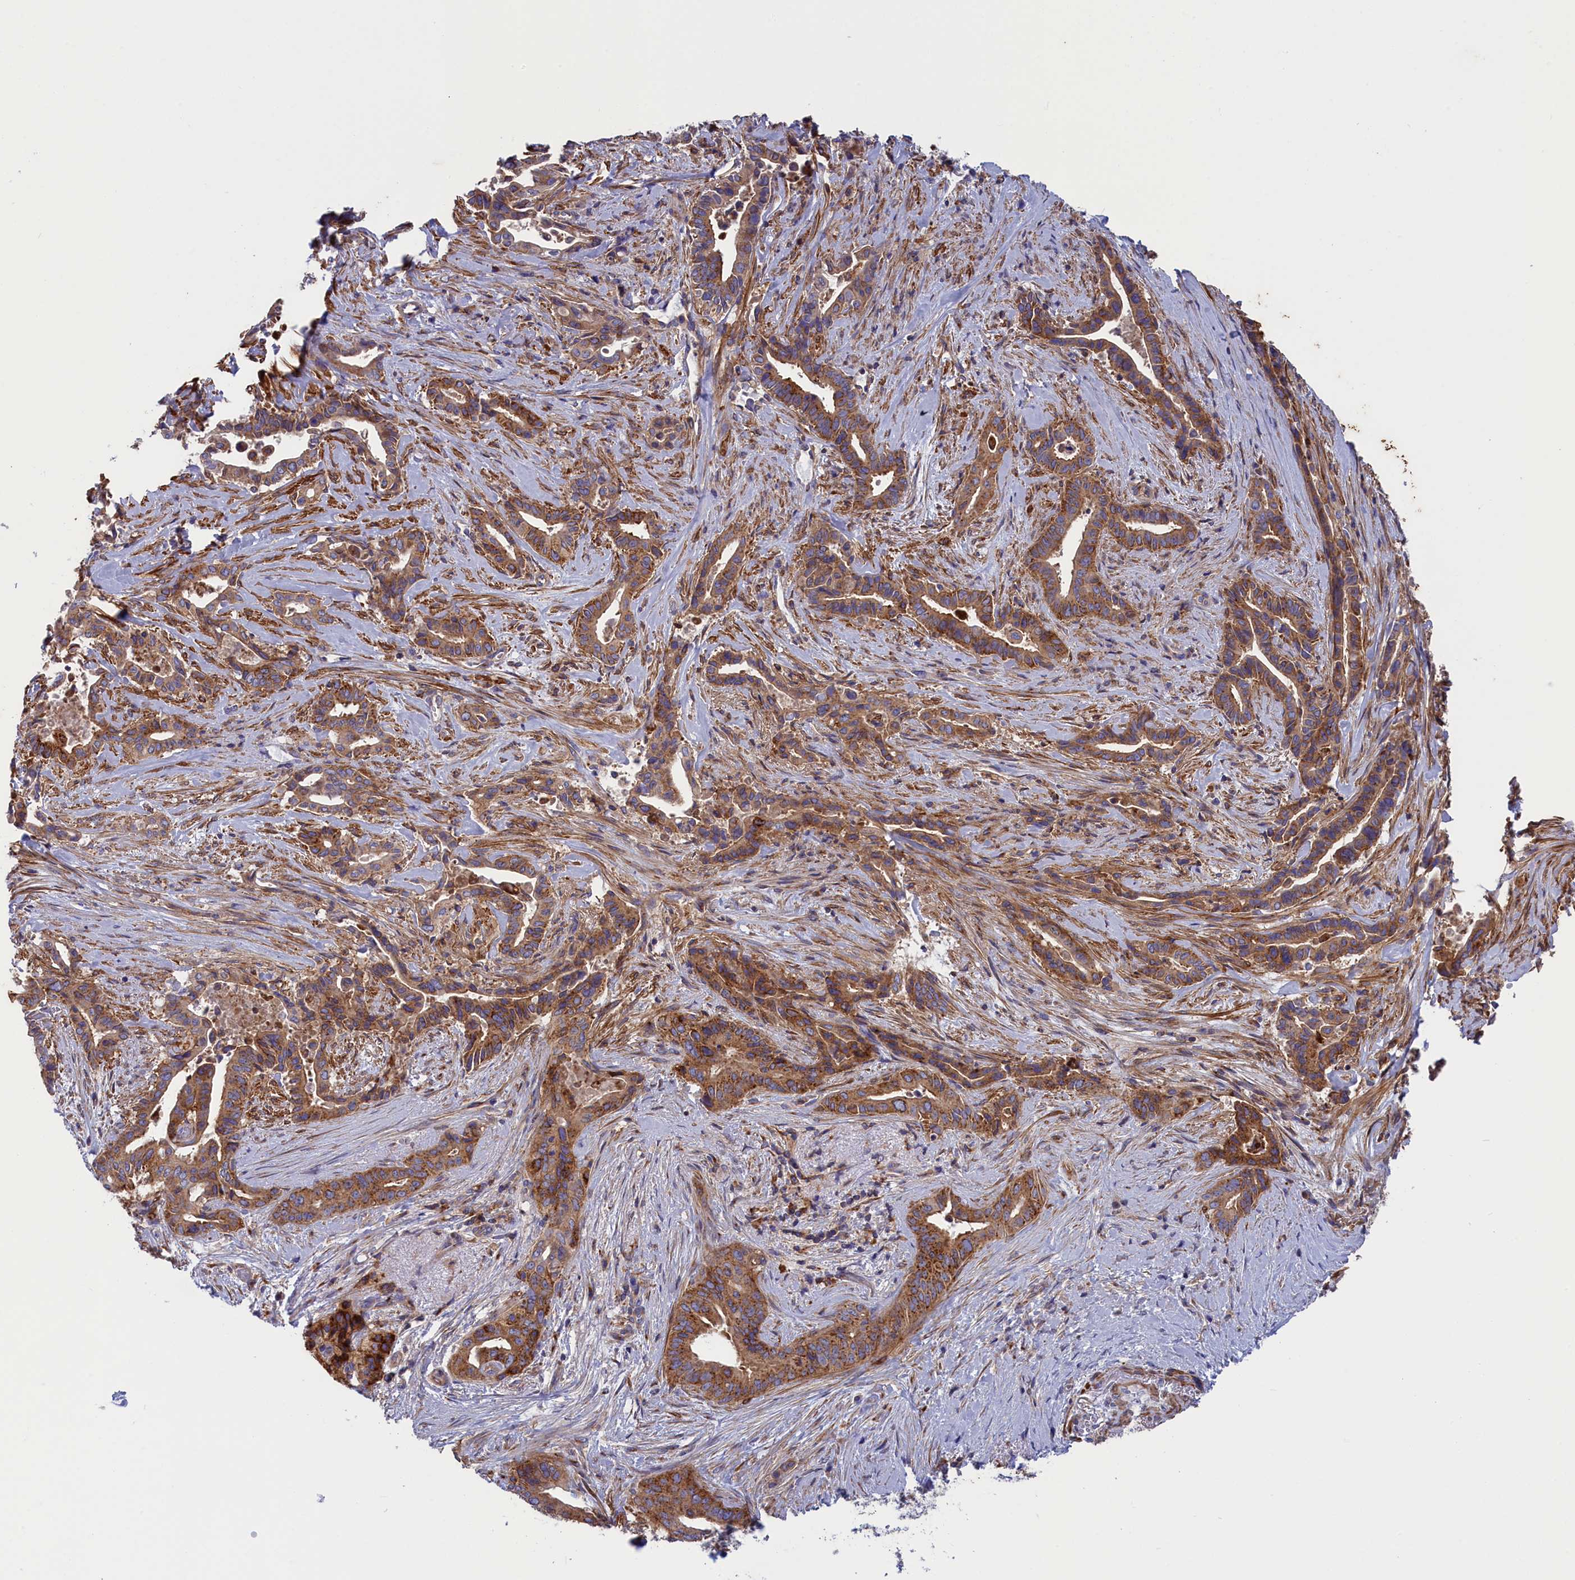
{"staining": {"intensity": "moderate", "quantity": ">75%", "location": "cytoplasmic/membranous"}, "tissue": "pancreatic cancer", "cell_type": "Tumor cells", "image_type": "cancer", "snomed": [{"axis": "morphology", "description": "Adenocarcinoma, NOS"}, {"axis": "topography", "description": "Pancreas"}], "caption": "Tumor cells reveal moderate cytoplasmic/membranous positivity in about >75% of cells in adenocarcinoma (pancreatic).", "gene": "SCAMP4", "patient": {"sex": "female", "age": 77}}